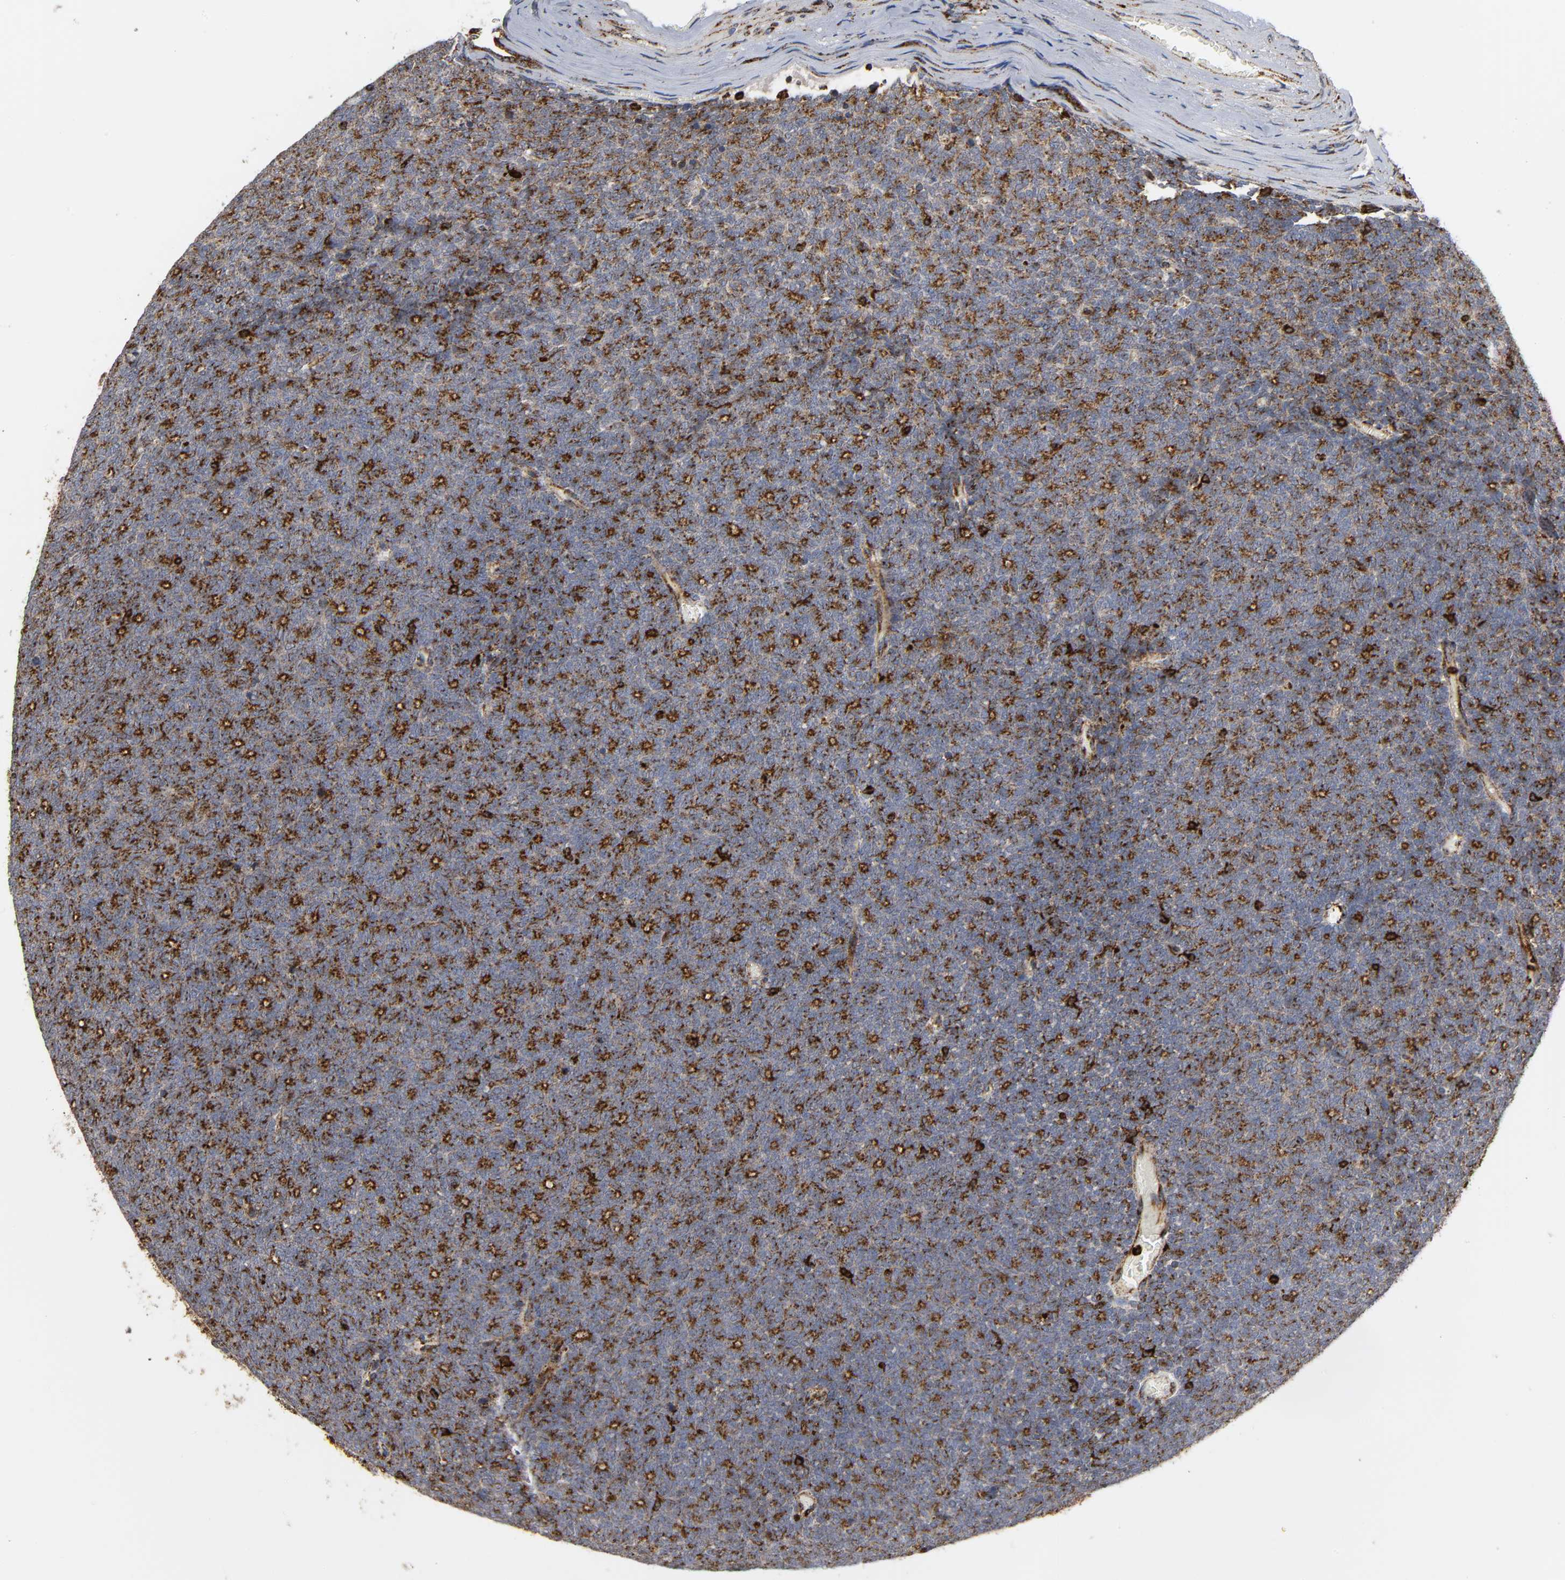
{"staining": {"intensity": "strong", "quantity": "25%-75%", "location": "cytoplasmic/membranous"}, "tissue": "renal cancer", "cell_type": "Tumor cells", "image_type": "cancer", "snomed": [{"axis": "morphology", "description": "Neoplasm, malignant, NOS"}, {"axis": "topography", "description": "Kidney"}], "caption": "High-magnification brightfield microscopy of renal cancer stained with DAB (brown) and counterstained with hematoxylin (blue). tumor cells exhibit strong cytoplasmic/membranous staining is appreciated in about25%-75% of cells. (Stains: DAB (3,3'-diaminobenzidine) in brown, nuclei in blue, Microscopy: brightfield microscopy at high magnification).", "gene": "PSAP", "patient": {"sex": "male", "age": 28}}